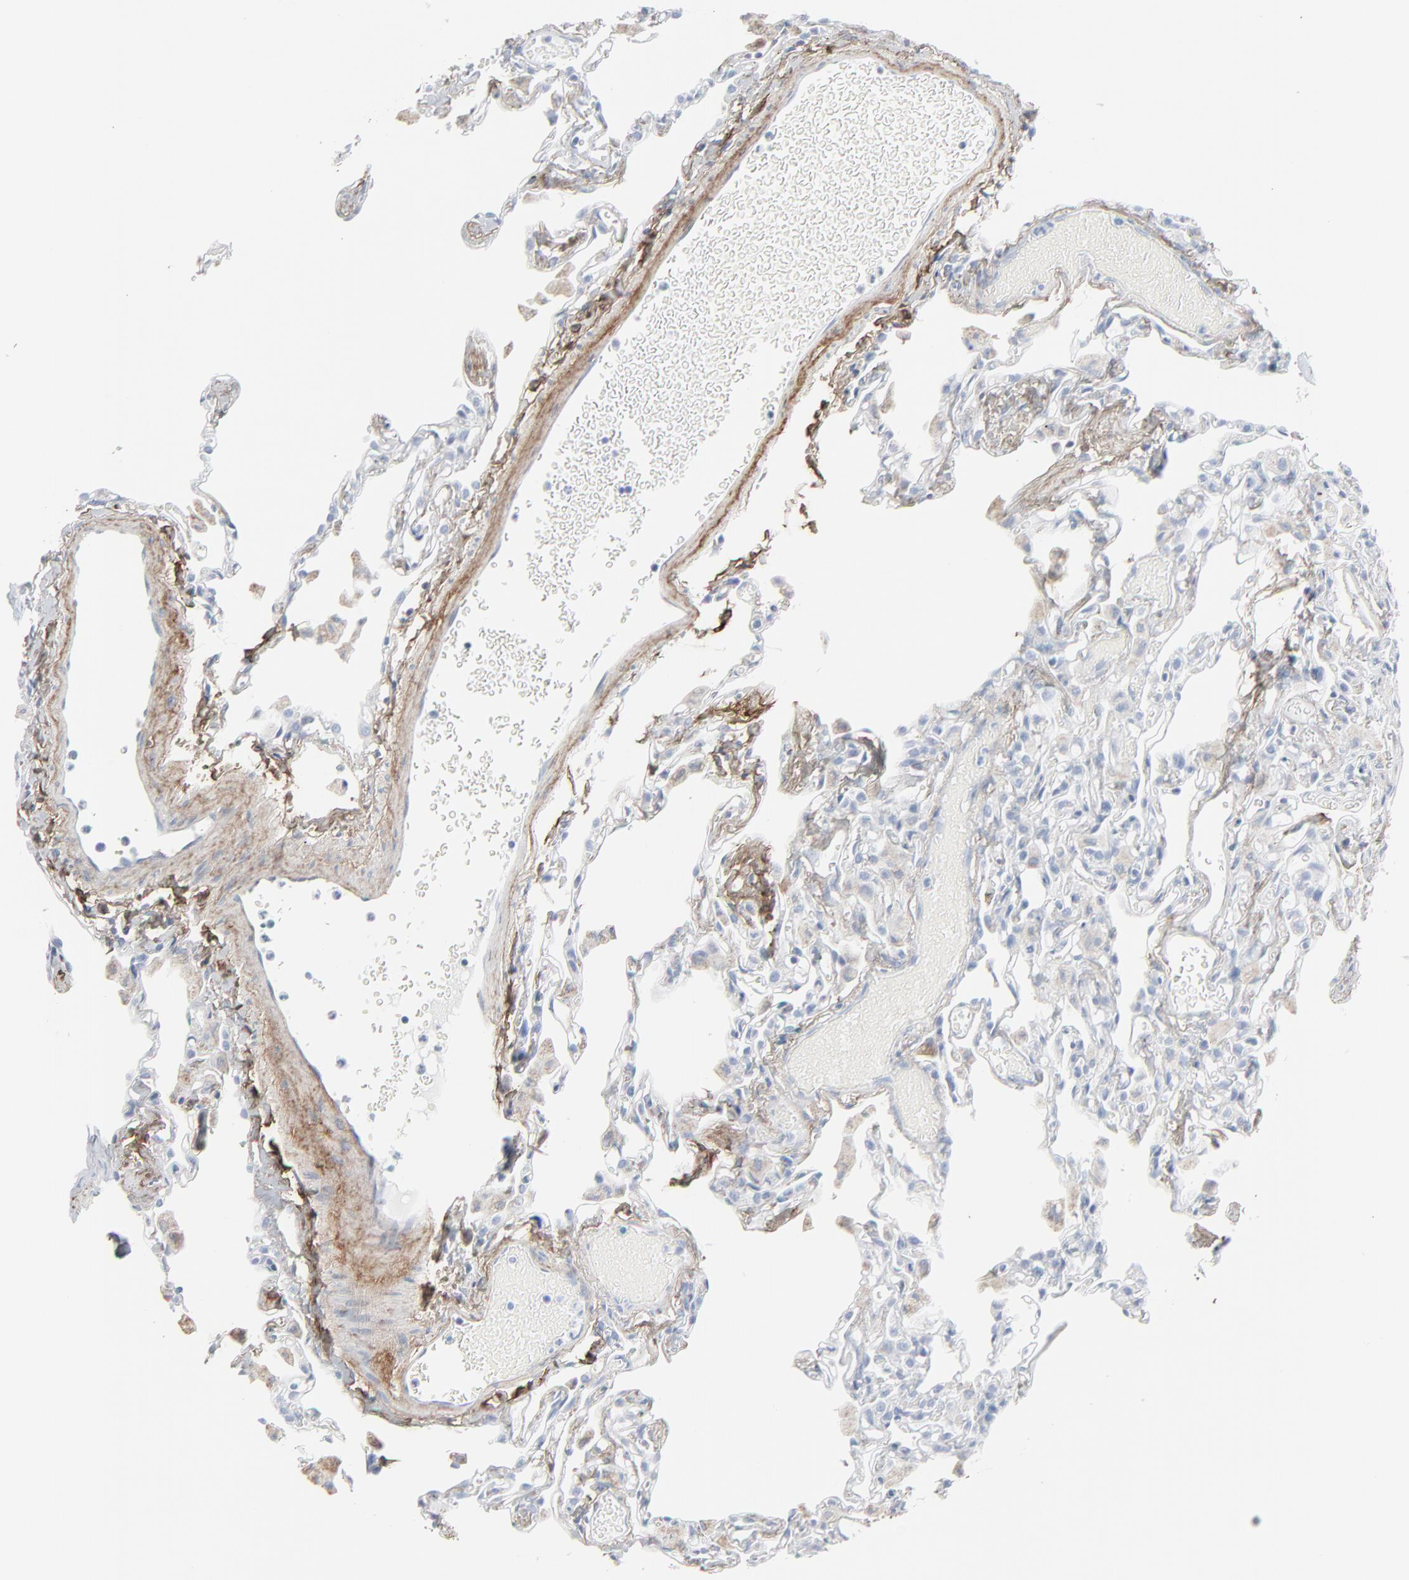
{"staining": {"intensity": "negative", "quantity": "none", "location": "none"}, "tissue": "lung", "cell_type": "Alveolar cells", "image_type": "normal", "snomed": [{"axis": "morphology", "description": "Normal tissue, NOS"}, {"axis": "topography", "description": "Lung"}], "caption": "This is an immunohistochemistry micrograph of unremarkable lung. There is no positivity in alveolar cells.", "gene": "BGN", "patient": {"sex": "female", "age": 49}}